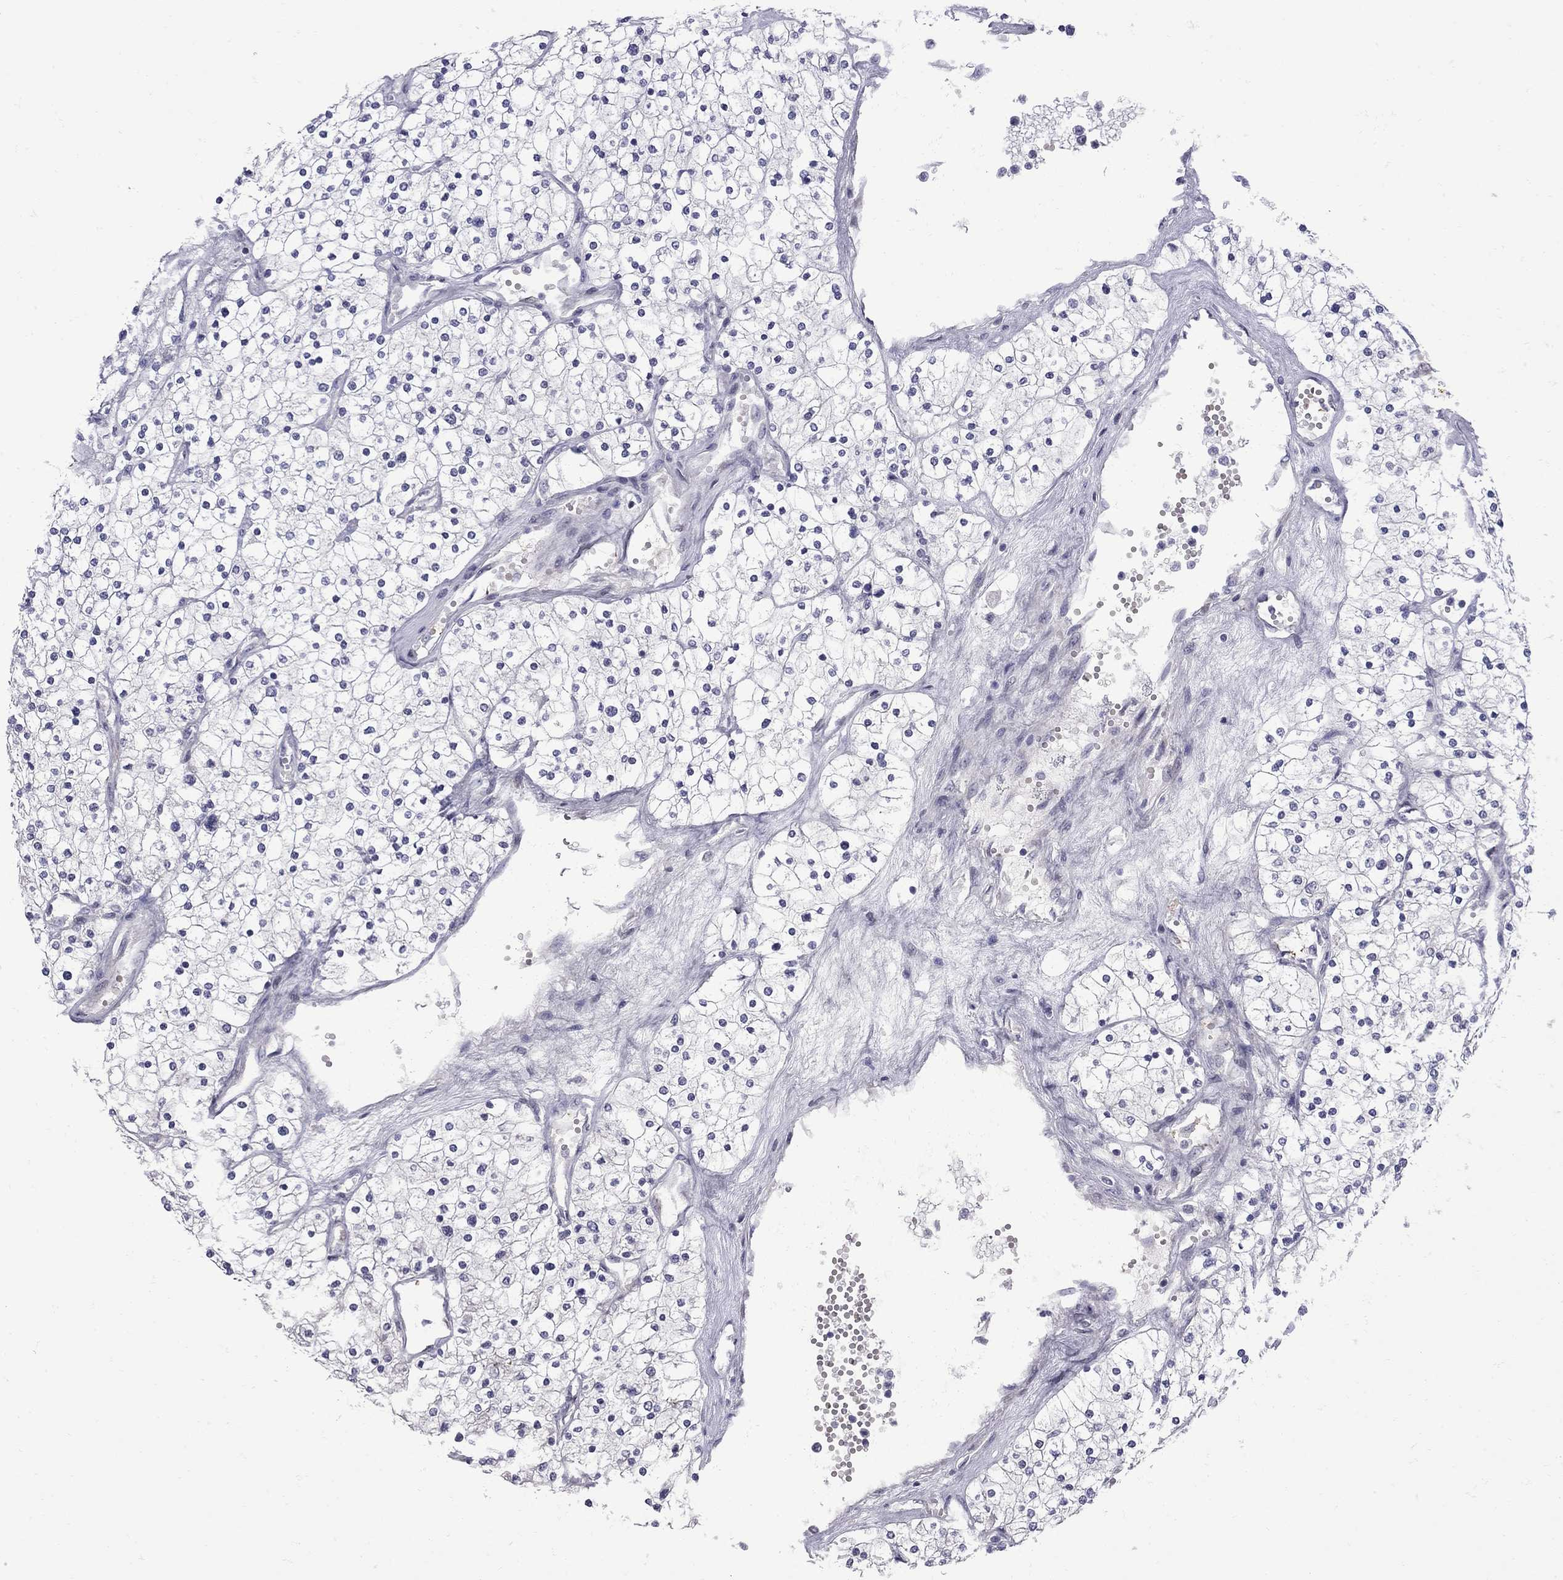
{"staining": {"intensity": "negative", "quantity": "none", "location": "none"}, "tissue": "renal cancer", "cell_type": "Tumor cells", "image_type": "cancer", "snomed": [{"axis": "morphology", "description": "Adenocarcinoma, NOS"}, {"axis": "topography", "description": "Kidney"}], "caption": "An immunohistochemistry photomicrograph of adenocarcinoma (renal) is shown. There is no staining in tumor cells of adenocarcinoma (renal).", "gene": "NRARP", "patient": {"sex": "male", "age": 80}}